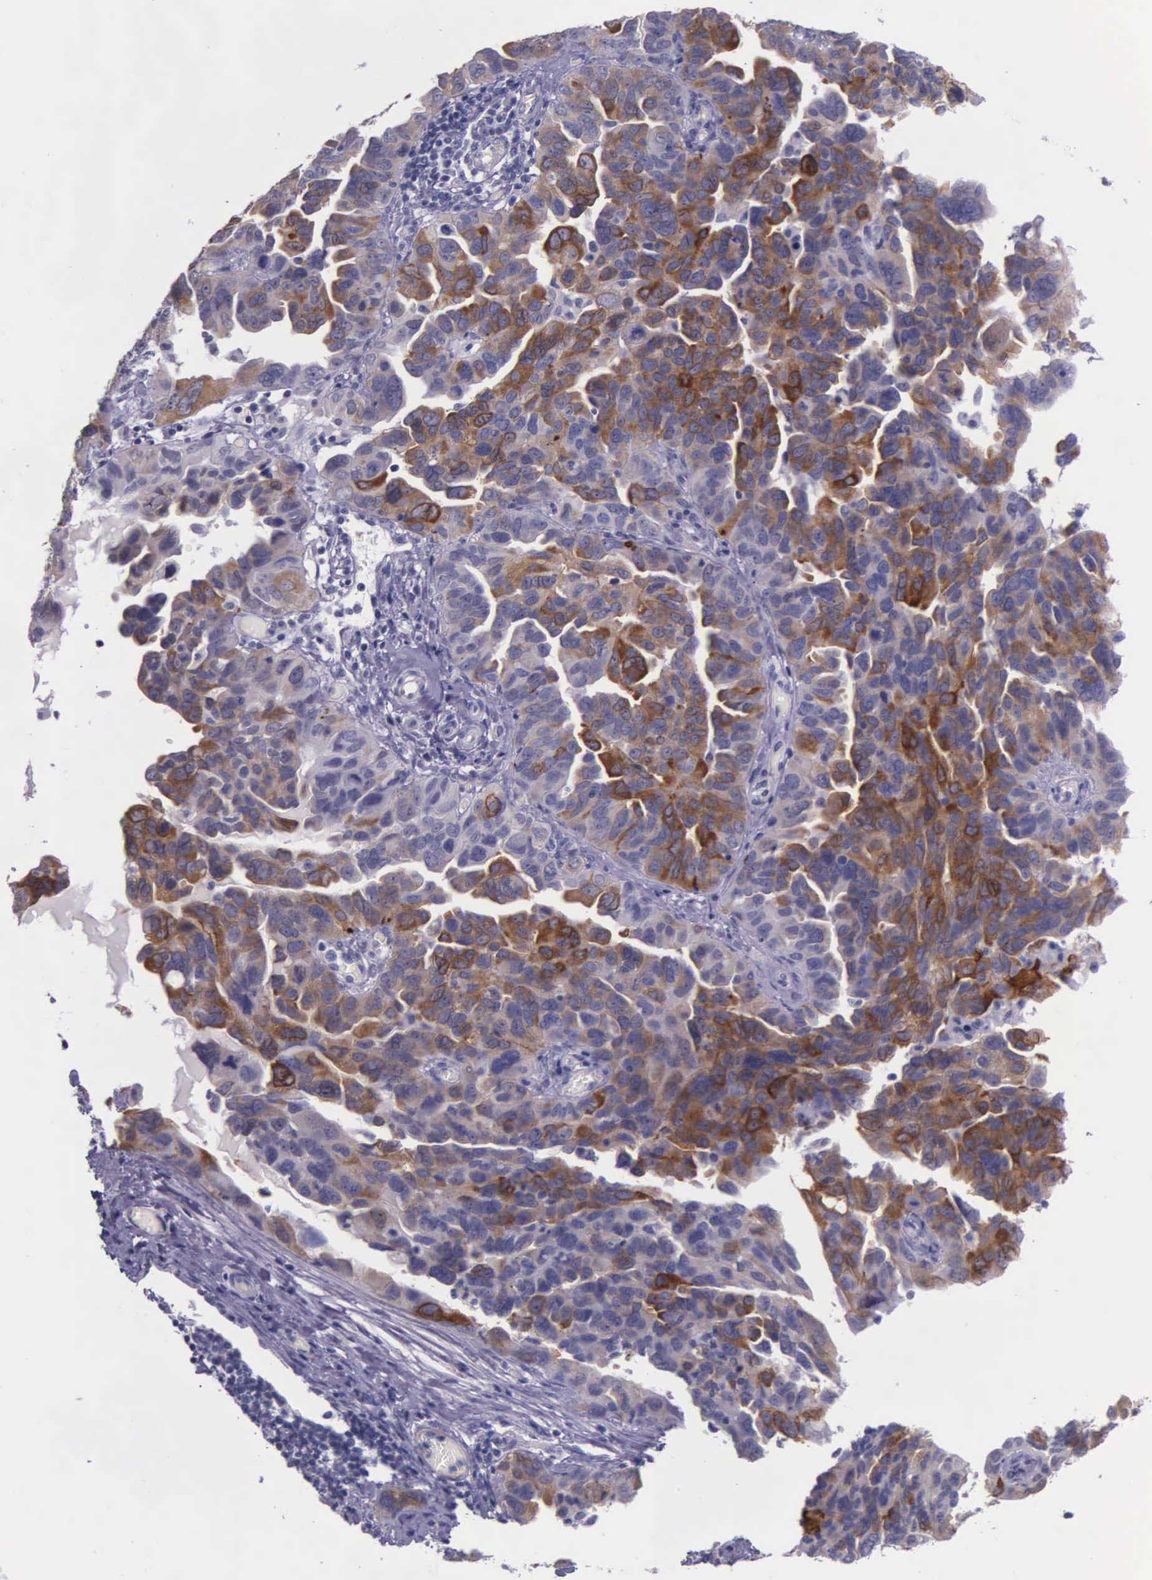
{"staining": {"intensity": "moderate", "quantity": "25%-75%", "location": "cytoplasmic/membranous"}, "tissue": "ovarian cancer", "cell_type": "Tumor cells", "image_type": "cancer", "snomed": [{"axis": "morphology", "description": "Cystadenocarcinoma, serous, NOS"}, {"axis": "topography", "description": "Ovary"}], "caption": "High-power microscopy captured an IHC photomicrograph of serous cystadenocarcinoma (ovarian), revealing moderate cytoplasmic/membranous expression in about 25%-75% of tumor cells. Nuclei are stained in blue.", "gene": "AHNAK2", "patient": {"sex": "female", "age": 64}}